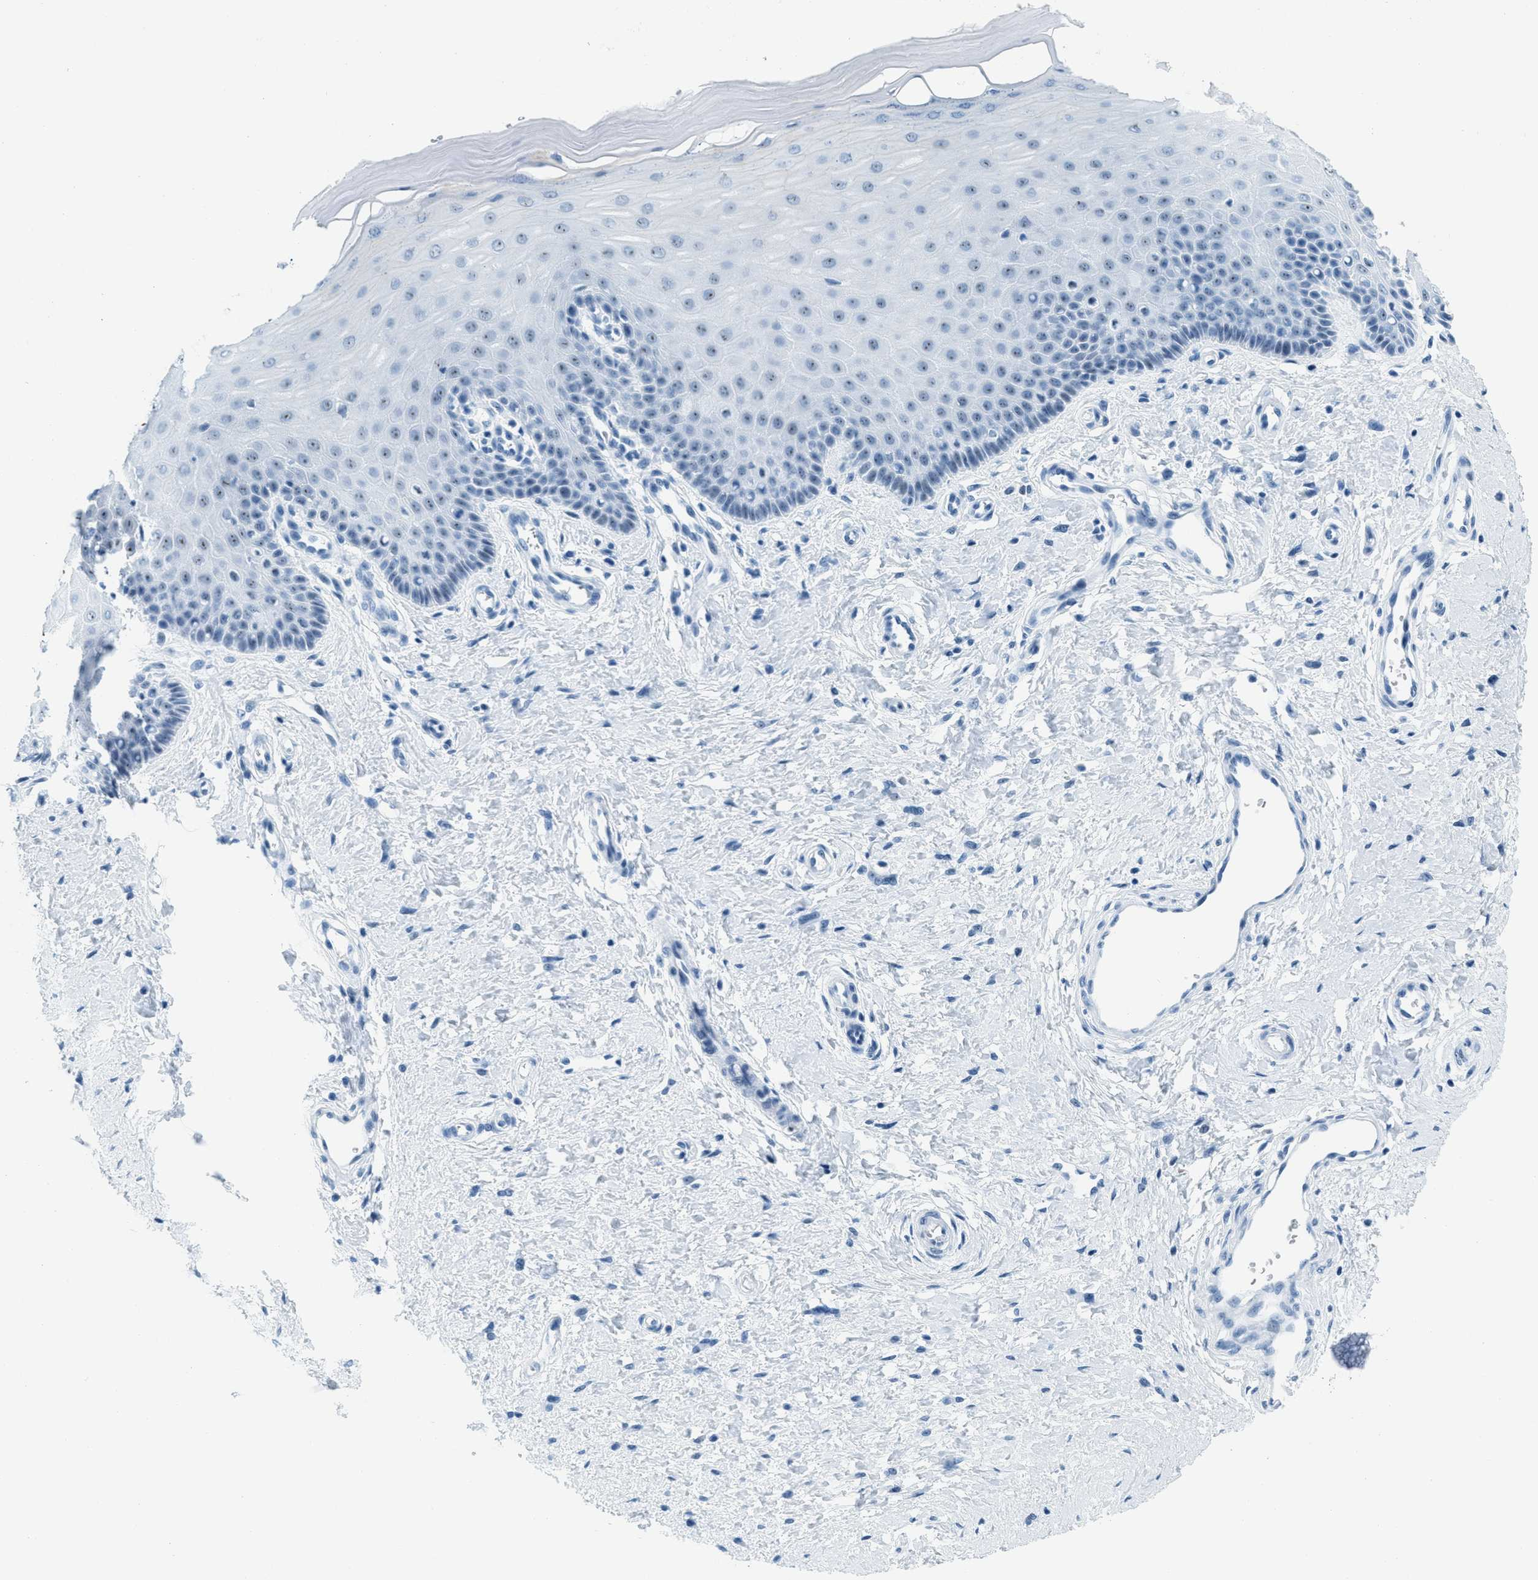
{"staining": {"intensity": "moderate", "quantity": "<25%", "location": "nuclear"}, "tissue": "cervix", "cell_type": "Glandular cells", "image_type": "normal", "snomed": [{"axis": "morphology", "description": "Normal tissue, NOS"}, {"axis": "topography", "description": "Cervix"}], "caption": "Protein analysis of unremarkable cervix exhibits moderate nuclear positivity in about <25% of glandular cells.", "gene": "PLA2G2A", "patient": {"sex": "female", "age": 55}}